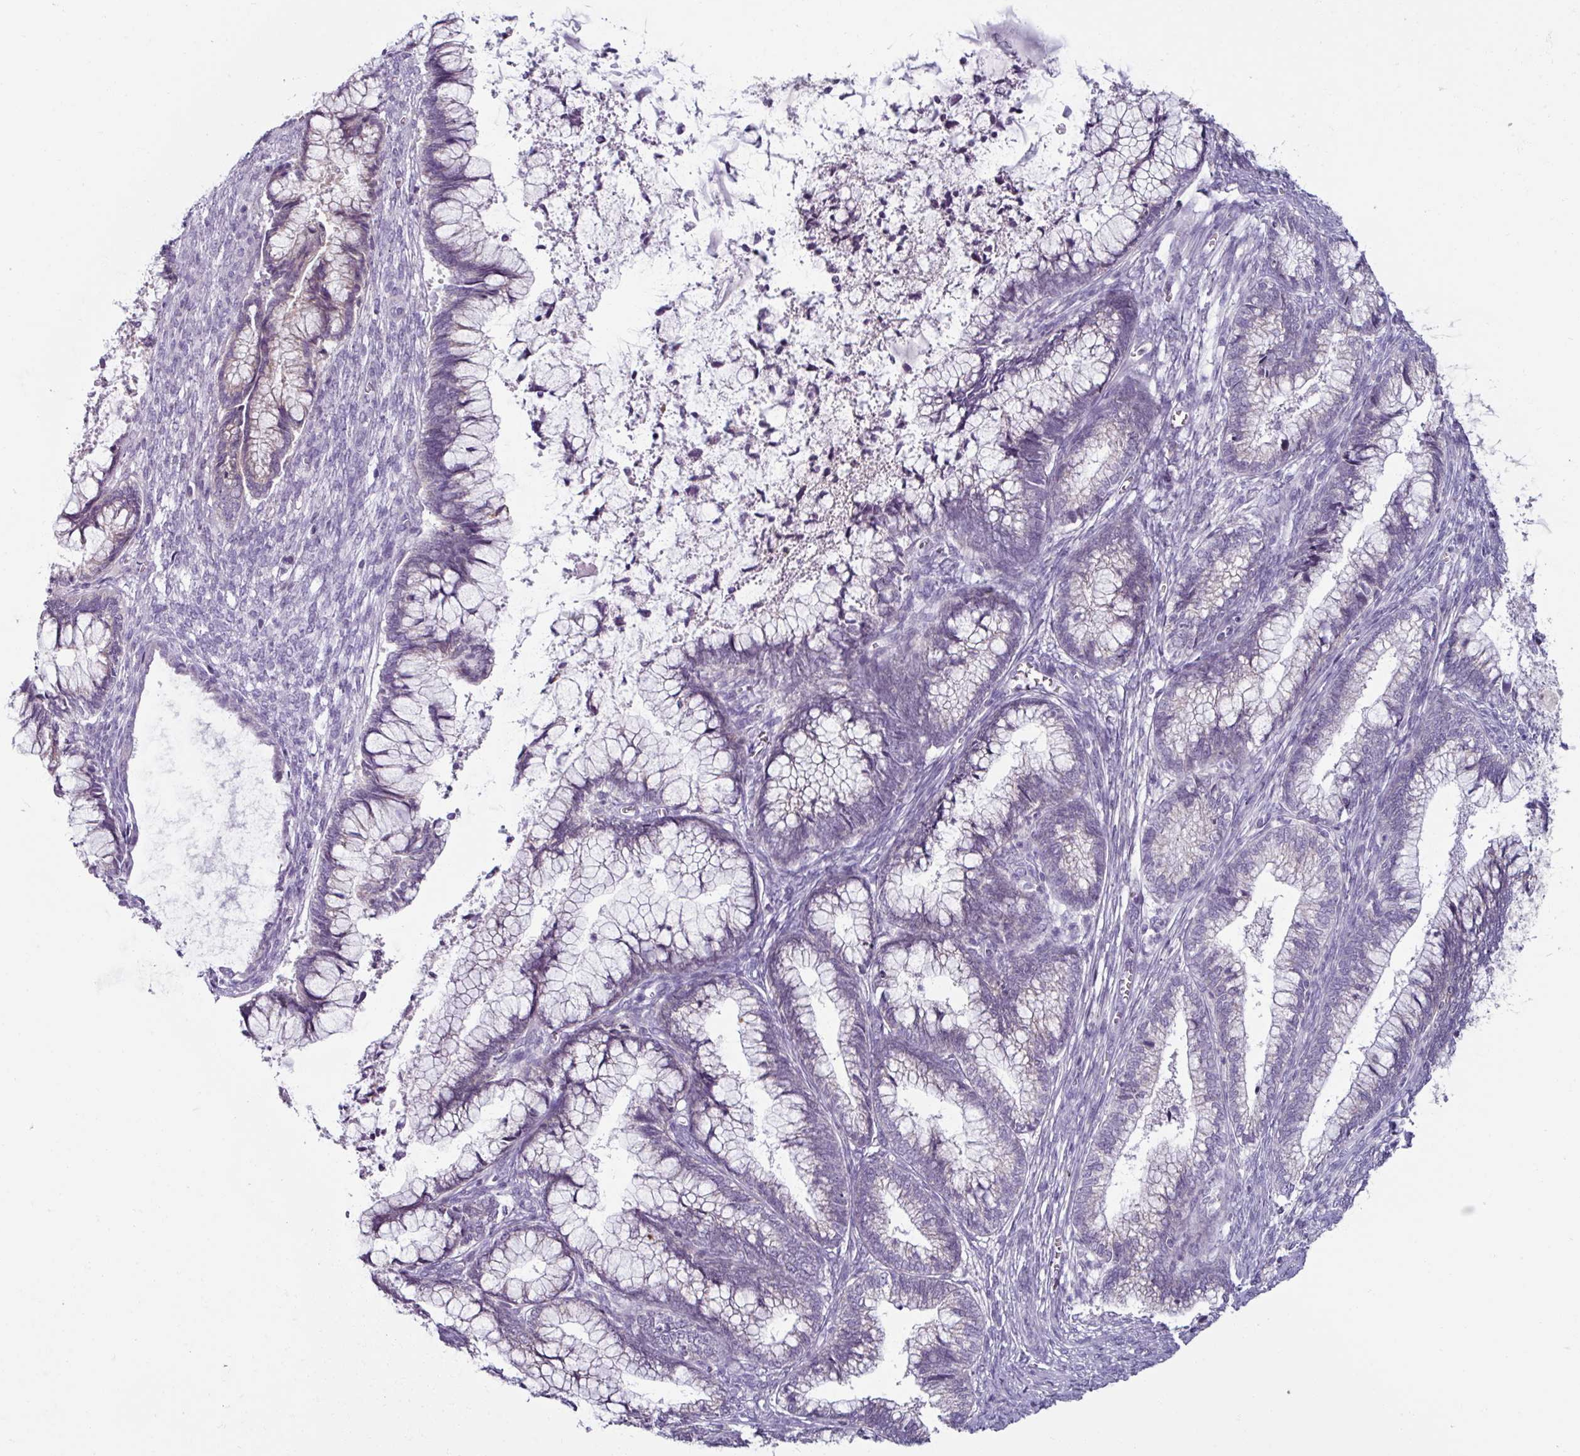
{"staining": {"intensity": "negative", "quantity": "none", "location": "none"}, "tissue": "cervical cancer", "cell_type": "Tumor cells", "image_type": "cancer", "snomed": [{"axis": "morphology", "description": "Adenocarcinoma, NOS"}, {"axis": "topography", "description": "Cervix"}], "caption": "An image of human cervical adenocarcinoma is negative for staining in tumor cells.", "gene": "SMIM11", "patient": {"sex": "female", "age": 44}}